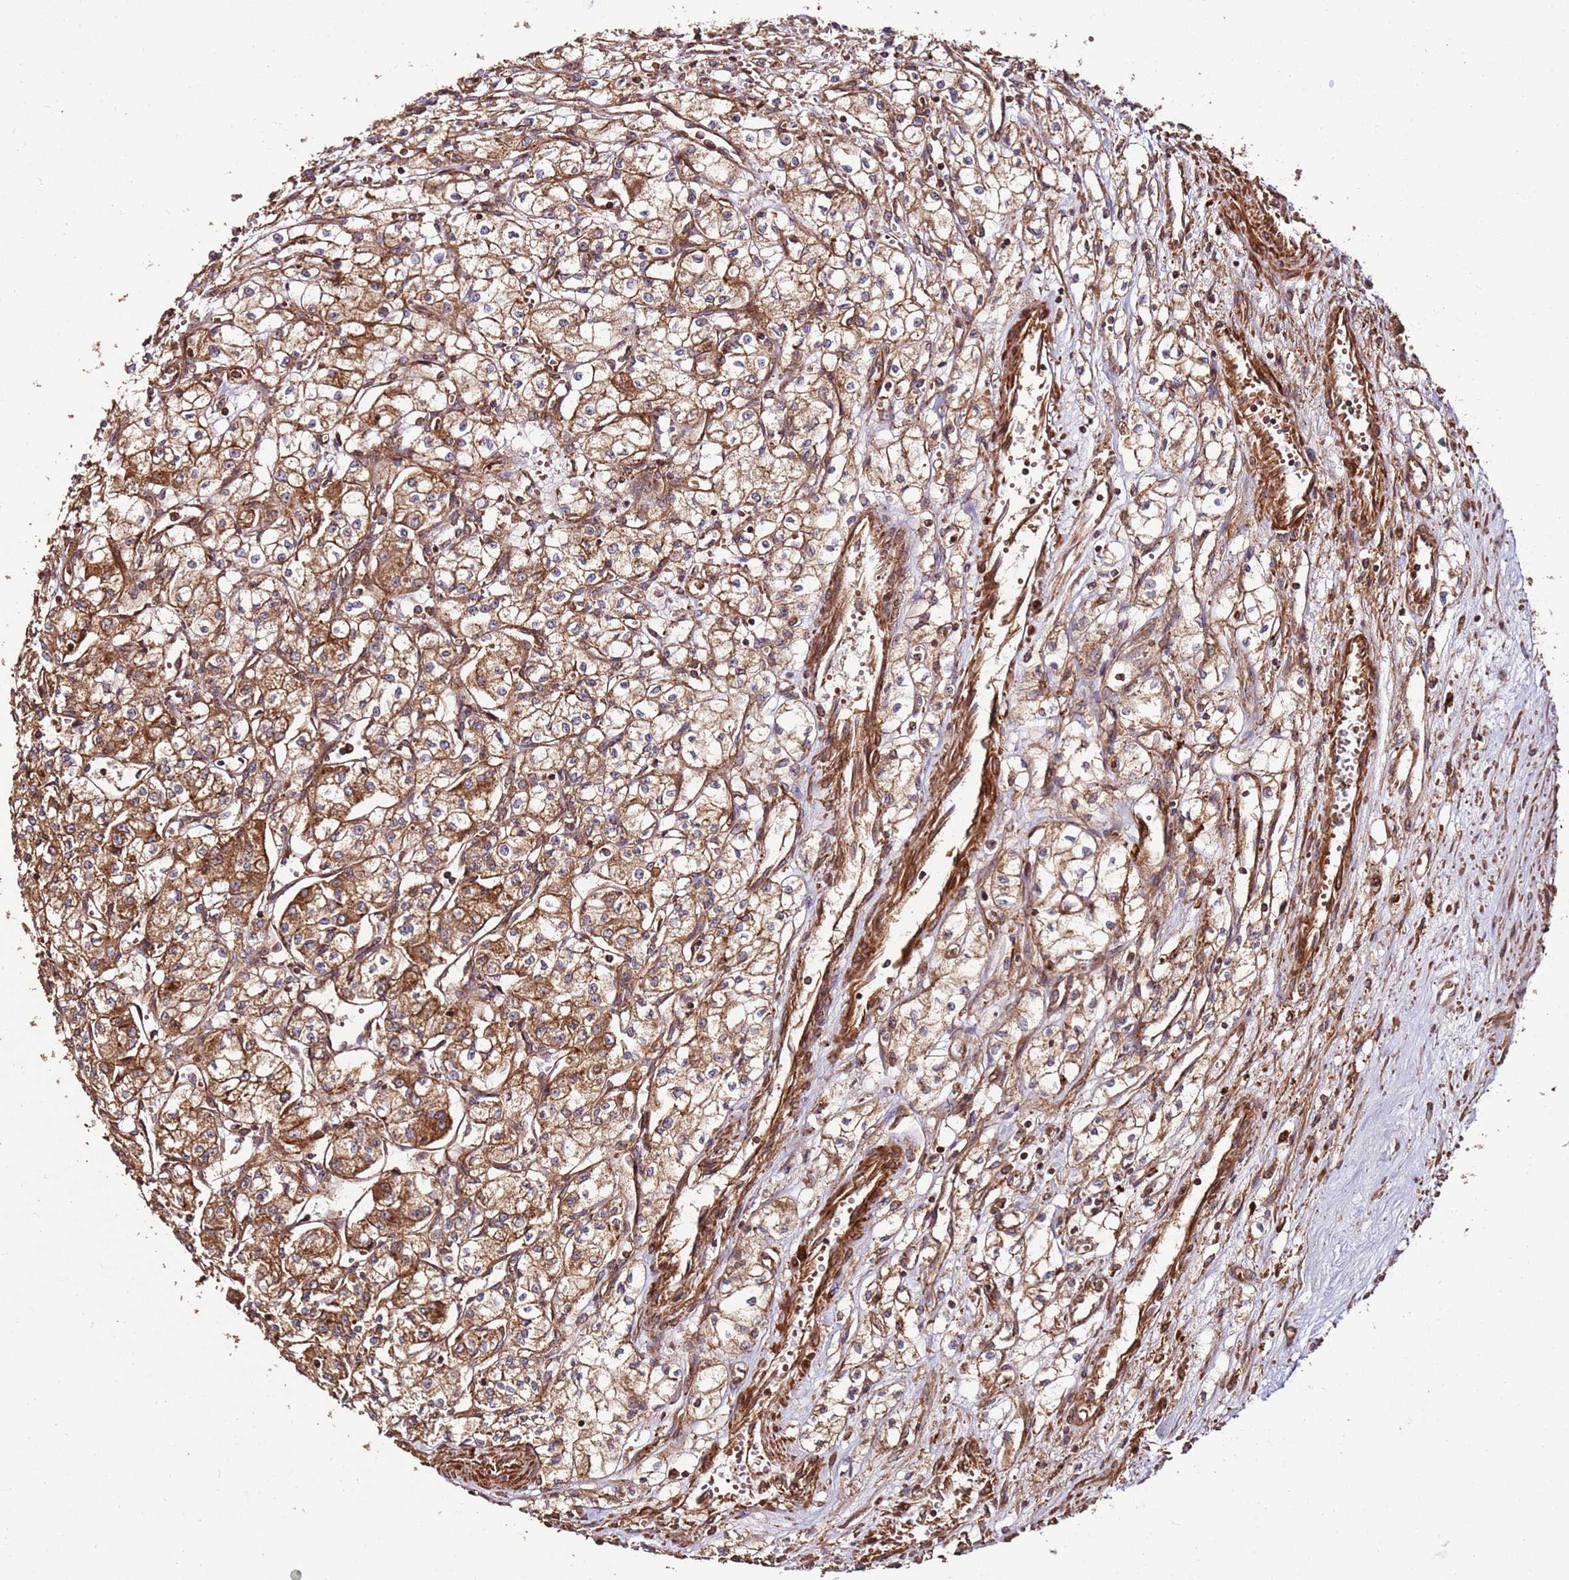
{"staining": {"intensity": "moderate", "quantity": ">75%", "location": "cytoplasmic/membranous"}, "tissue": "renal cancer", "cell_type": "Tumor cells", "image_type": "cancer", "snomed": [{"axis": "morphology", "description": "Adenocarcinoma, NOS"}, {"axis": "topography", "description": "Kidney"}], "caption": "A brown stain labels moderate cytoplasmic/membranous positivity of a protein in renal adenocarcinoma tumor cells.", "gene": "FAM186A", "patient": {"sex": "male", "age": 59}}